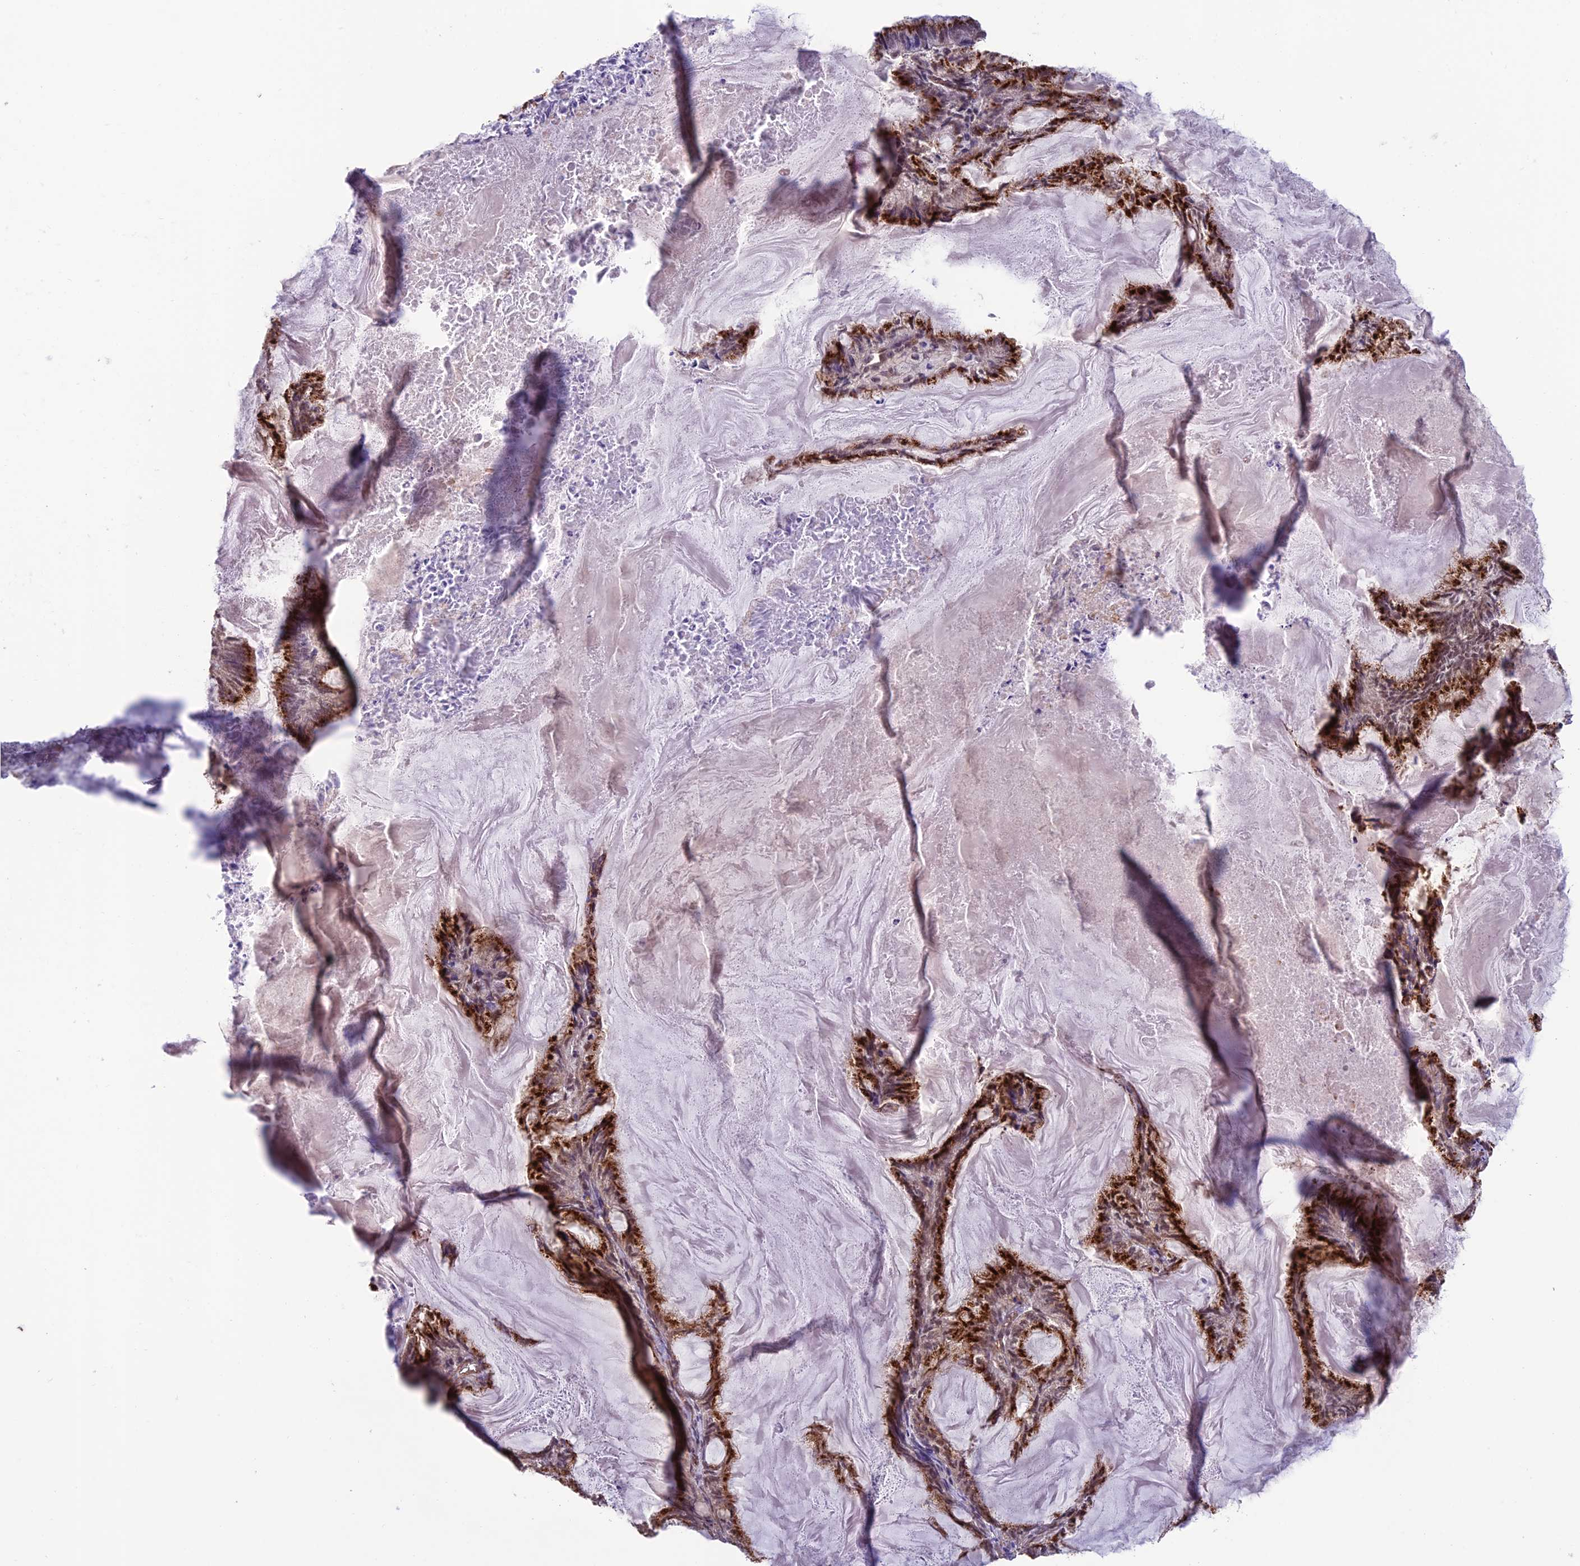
{"staining": {"intensity": "strong", "quantity": ">75%", "location": "cytoplasmic/membranous"}, "tissue": "endometrial cancer", "cell_type": "Tumor cells", "image_type": "cancer", "snomed": [{"axis": "morphology", "description": "Adenocarcinoma, NOS"}, {"axis": "topography", "description": "Endometrium"}], "caption": "This micrograph demonstrates adenocarcinoma (endometrial) stained with IHC to label a protein in brown. The cytoplasmic/membranous of tumor cells show strong positivity for the protein. Nuclei are counter-stained blue.", "gene": "CABIN1", "patient": {"sex": "female", "age": 86}}